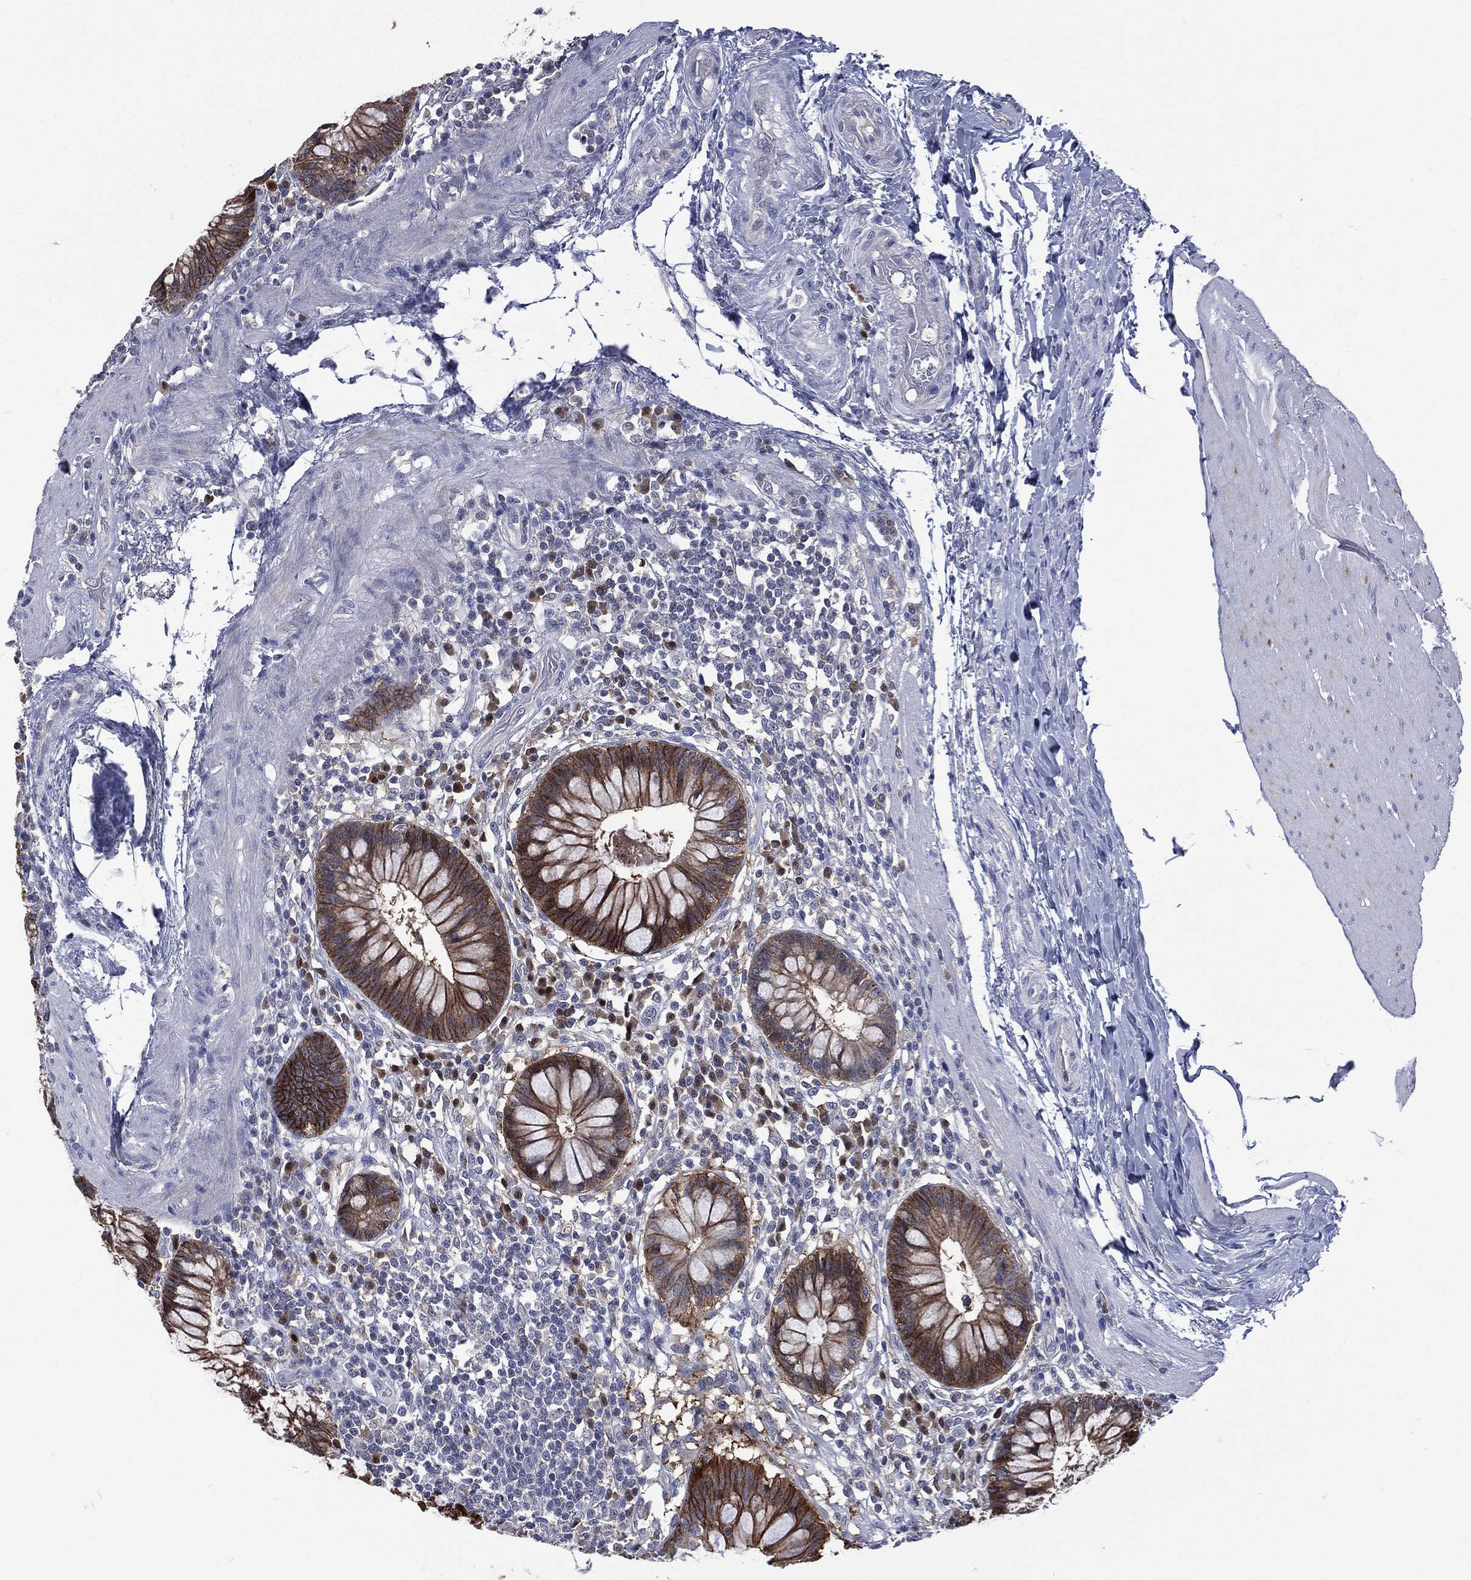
{"staining": {"intensity": "strong", "quantity": ">75%", "location": "cytoplasmic/membranous"}, "tissue": "rectum", "cell_type": "Glandular cells", "image_type": "normal", "snomed": [{"axis": "morphology", "description": "Normal tissue, NOS"}, {"axis": "topography", "description": "Rectum"}], "caption": "Immunohistochemistry (IHC) image of unremarkable rectum: human rectum stained using immunohistochemistry (IHC) shows high levels of strong protein expression localized specifically in the cytoplasmic/membranous of glandular cells, appearing as a cytoplasmic/membranous brown color.", "gene": "CA12", "patient": {"sex": "female", "age": 58}}